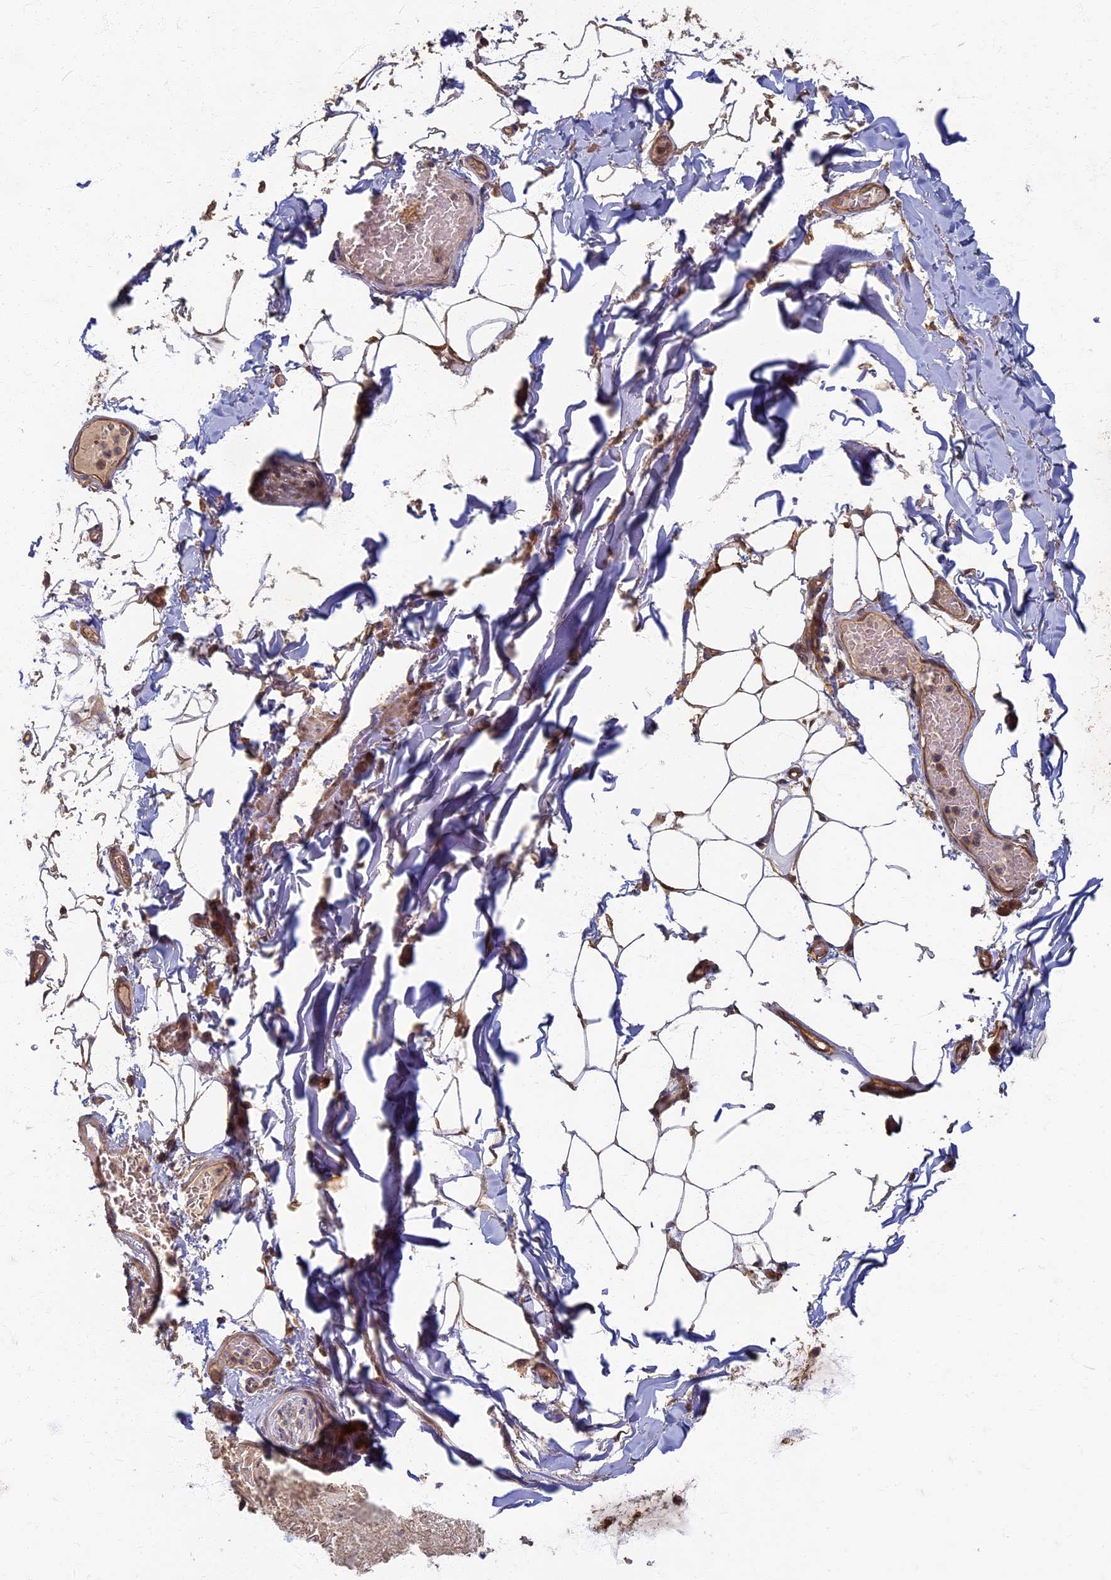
{"staining": {"intensity": "moderate", "quantity": ">75%", "location": "cytoplasmic/membranous"}, "tissue": "adipose tissue", "cell_type": "Adipocytes", "image_type": "normal", "snomed": [{"axis": "morphology", "description": "Normal tissue, NOS"}, {"axis": "topography", "description": "Lymph node"}, {"axis": "topography", "description": "Cartilage tissue"}, {"axis": "topography", "description": "Bronchus"}], "caption": "IHC staining of unremarkable adipose tissue, which shows medium levels of moderate cytoplasmic/membranous positivity in about >75% of adipocytes indicating moderate cytoplasmic/membranous protein positivity. The staining was performed using DAB (3,3'-diaminobenzidine) (brown) for protein detection and nuclei were counterstained in hematoxylin (blue).", "gene": "RSPH3", "patient": {"sex": "male", "age": 63}}